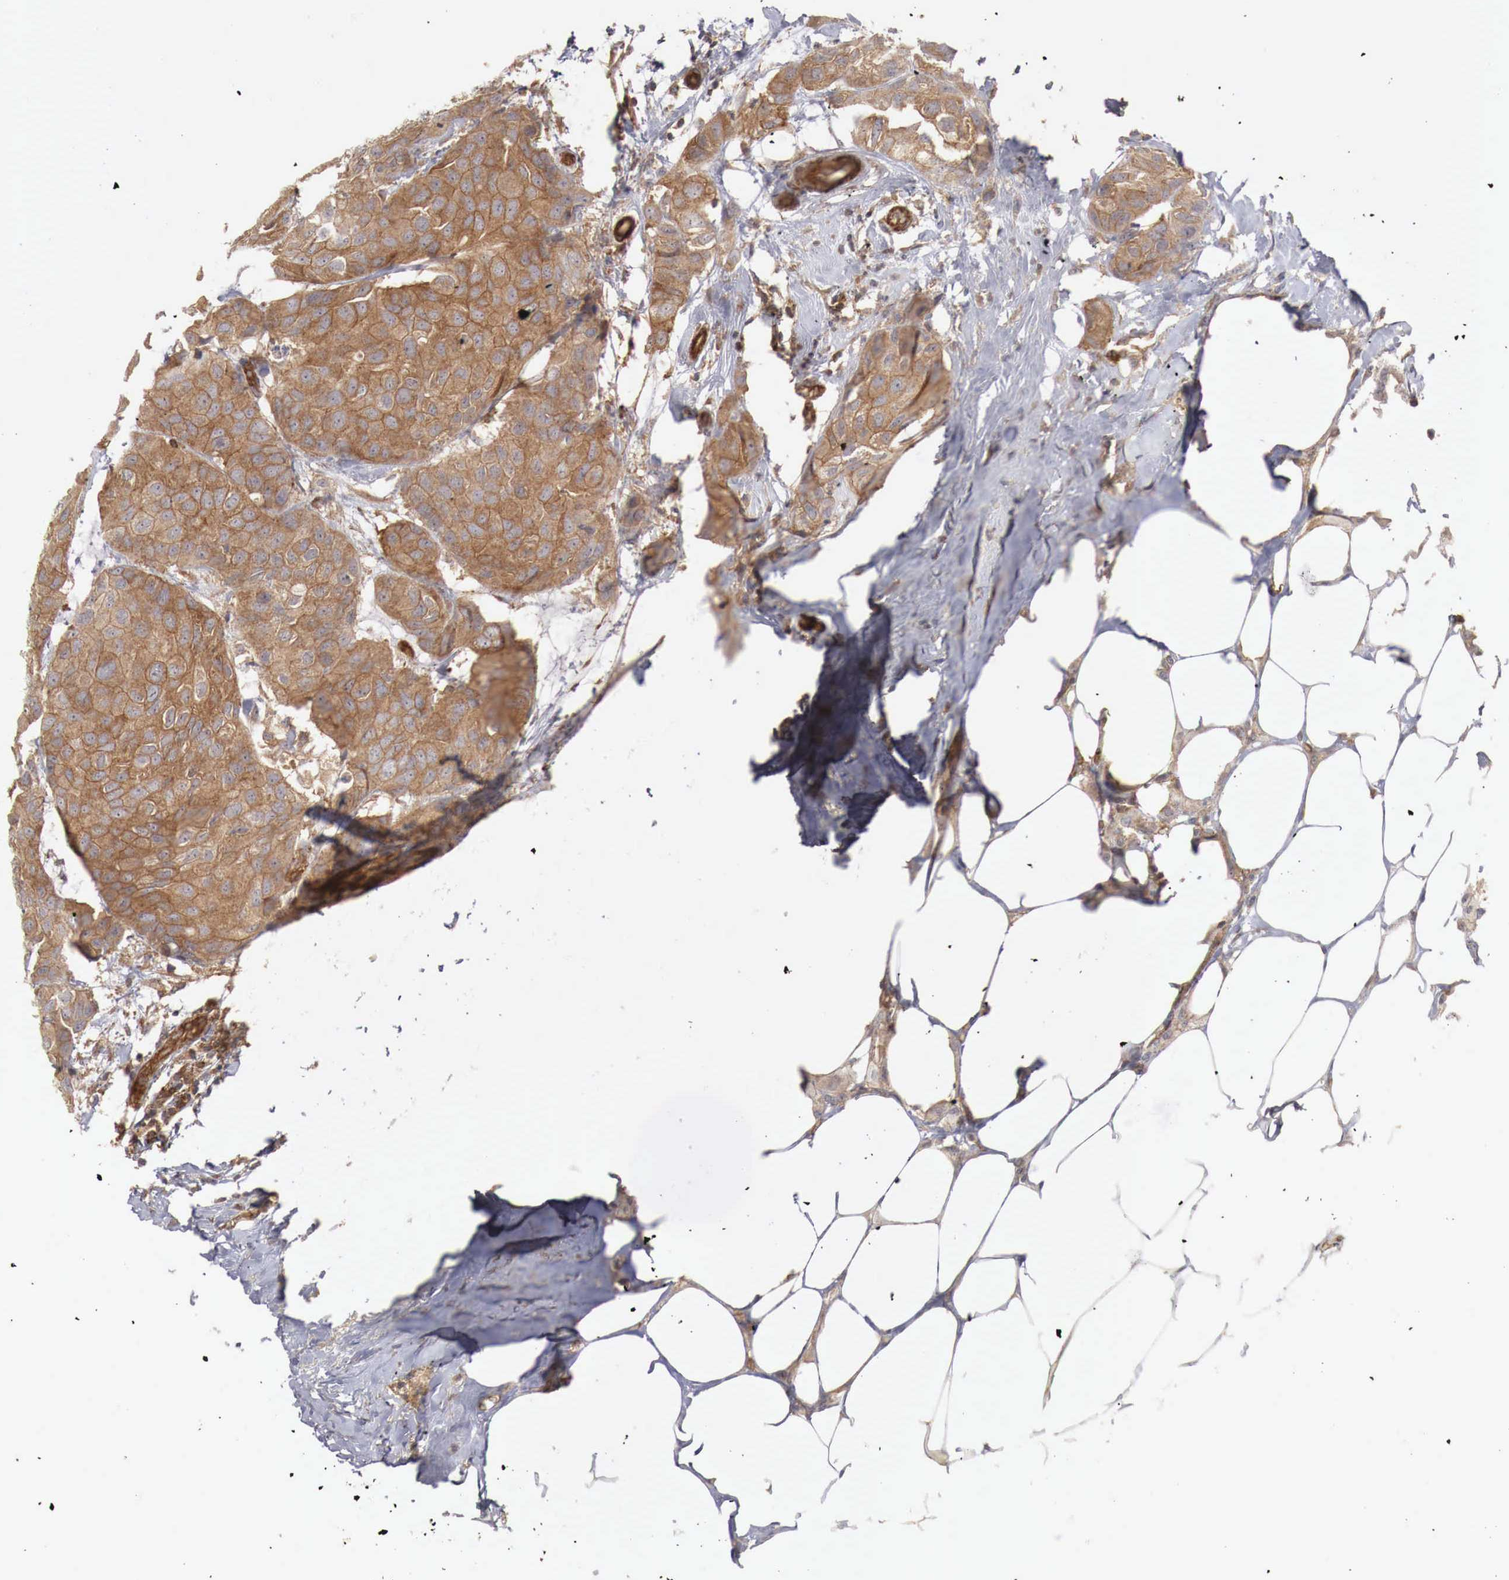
{"staining": {"intensity": "moderate", "quantity": ">75%", "location": "cytoplasmic/membranous"}, "tissue": "breast cancer", "cell_type": "Tumor cells", "image_type": "cancer", "snomed": [{"axis": "morphology", "description": "Duct carcinoma"}, {"axis": "topography", "description": "Breast"}], "caption": "An immunohistochemistry (IHC) histopathology image of neoplastic tissue is shown. Protein staining in brown shows moderate cytoplasmic/membranous positivity in breast cancer (invasive ductal carcinoma) within tumor cells. (Brightfield microscopy of DAB IHC at high magnification).", "gene": "ARMCX4", "patient": {"sex": "female", "age": 68}}